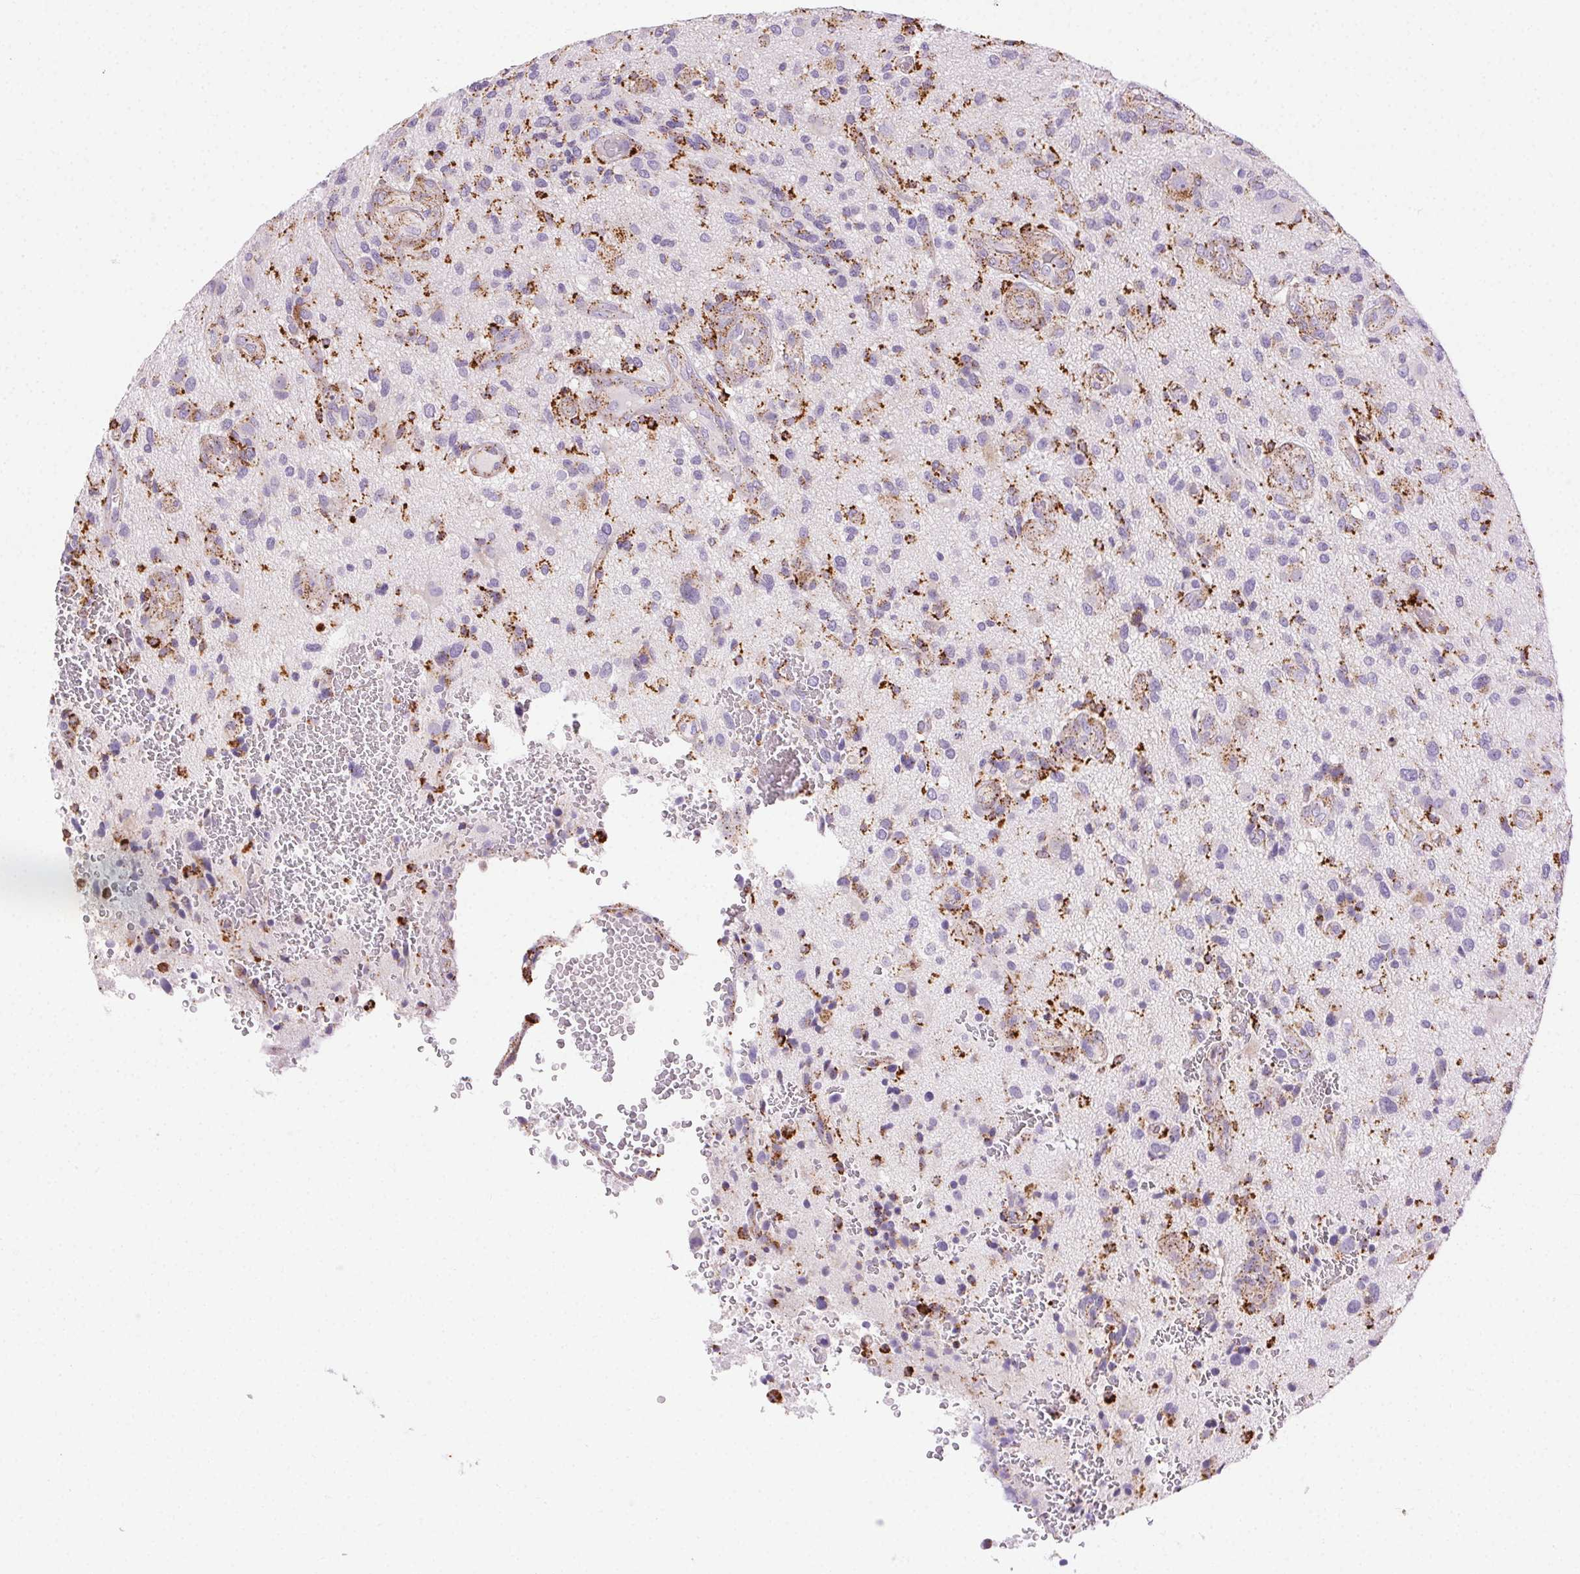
{"staining": {"intensity": "moderate", "quantity": "<25%", "location": "cytoplasmic/membranous"}, "tissue": "glioma", "cell_type": "Tumor cells", "image_type": "cancer", "snomed": [{"axis": "morphology", "description": "Glioma, malignant, High grade"}, {"axis": "topography", "description": "Brain"}], "caption": "Immunohistochemistry (IHC) photomicrograph of neoplastic tissue: human high-grade glioma (malignant) stained using immunohistochemistry (IHC) reveals low levels of moderate protein expression localized specifically in the cytoplasmic/membranous of tumor cells, appearing as a cytoplasmic/membranous brown color.", "gene": "SCPEP1", "patient": {"sex": "male", "age": 47}}